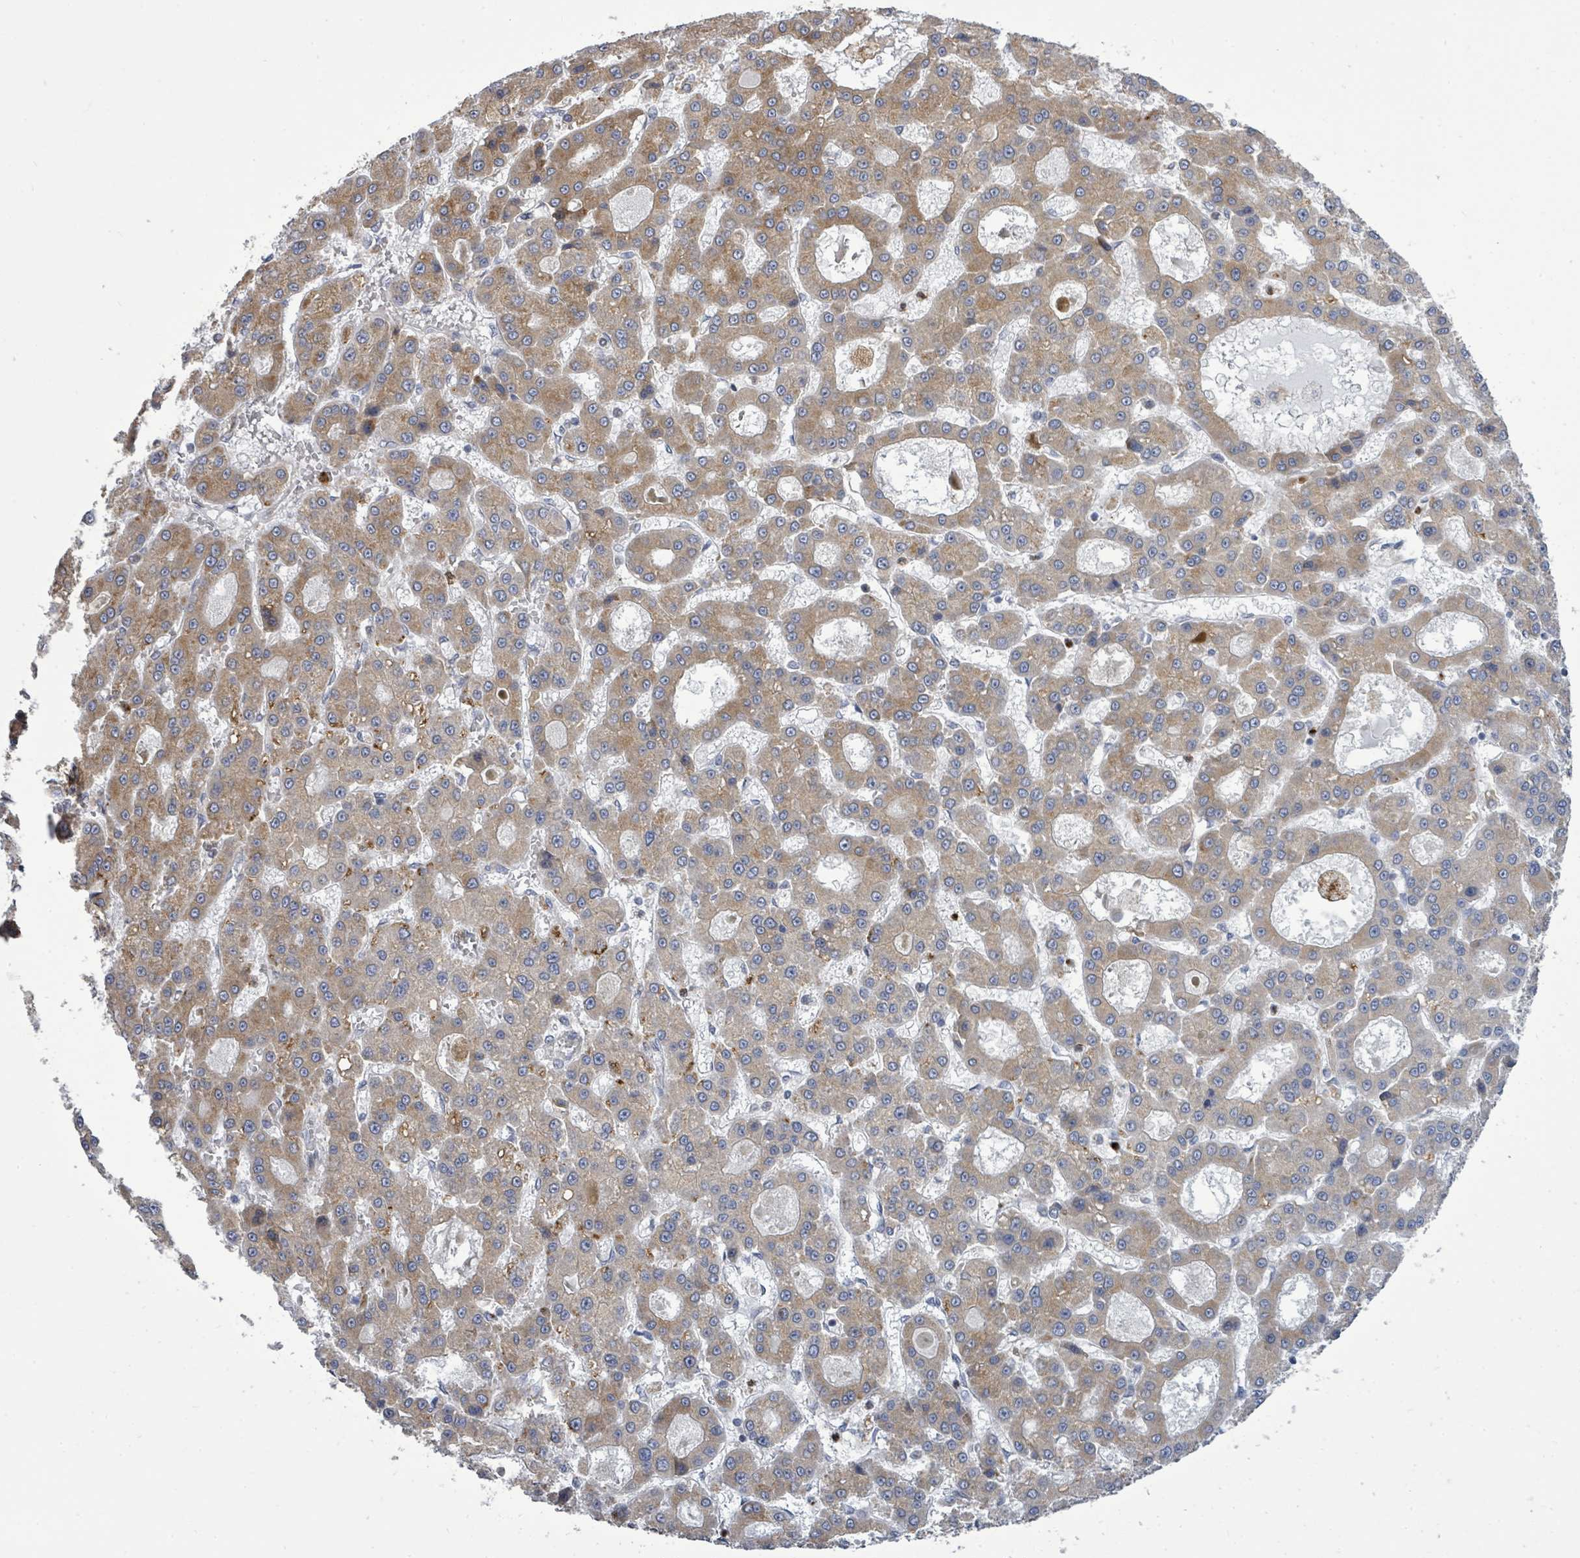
{"staining": {"intensity": "moderate", "quantity": ">75%", "location": "cytoplasmic/membranous"}, "tissue": "liver cancer", "cell_type": "Tumor cells", "image_type": "cancer", "snomed": [{"axis": "morphology", "description": "Carcinoma, Hepatocellular, NOS"}, {"axis": "topography", "description": "Liver"}], "caption": "The immunohistochemical stain shows moderate cytoplasmic/membranous staining in tumor cells of liver hepatocellular carcinoma tissue.", "gene": "SAR1A", "patient": {"sex": "male", "age": 70}}